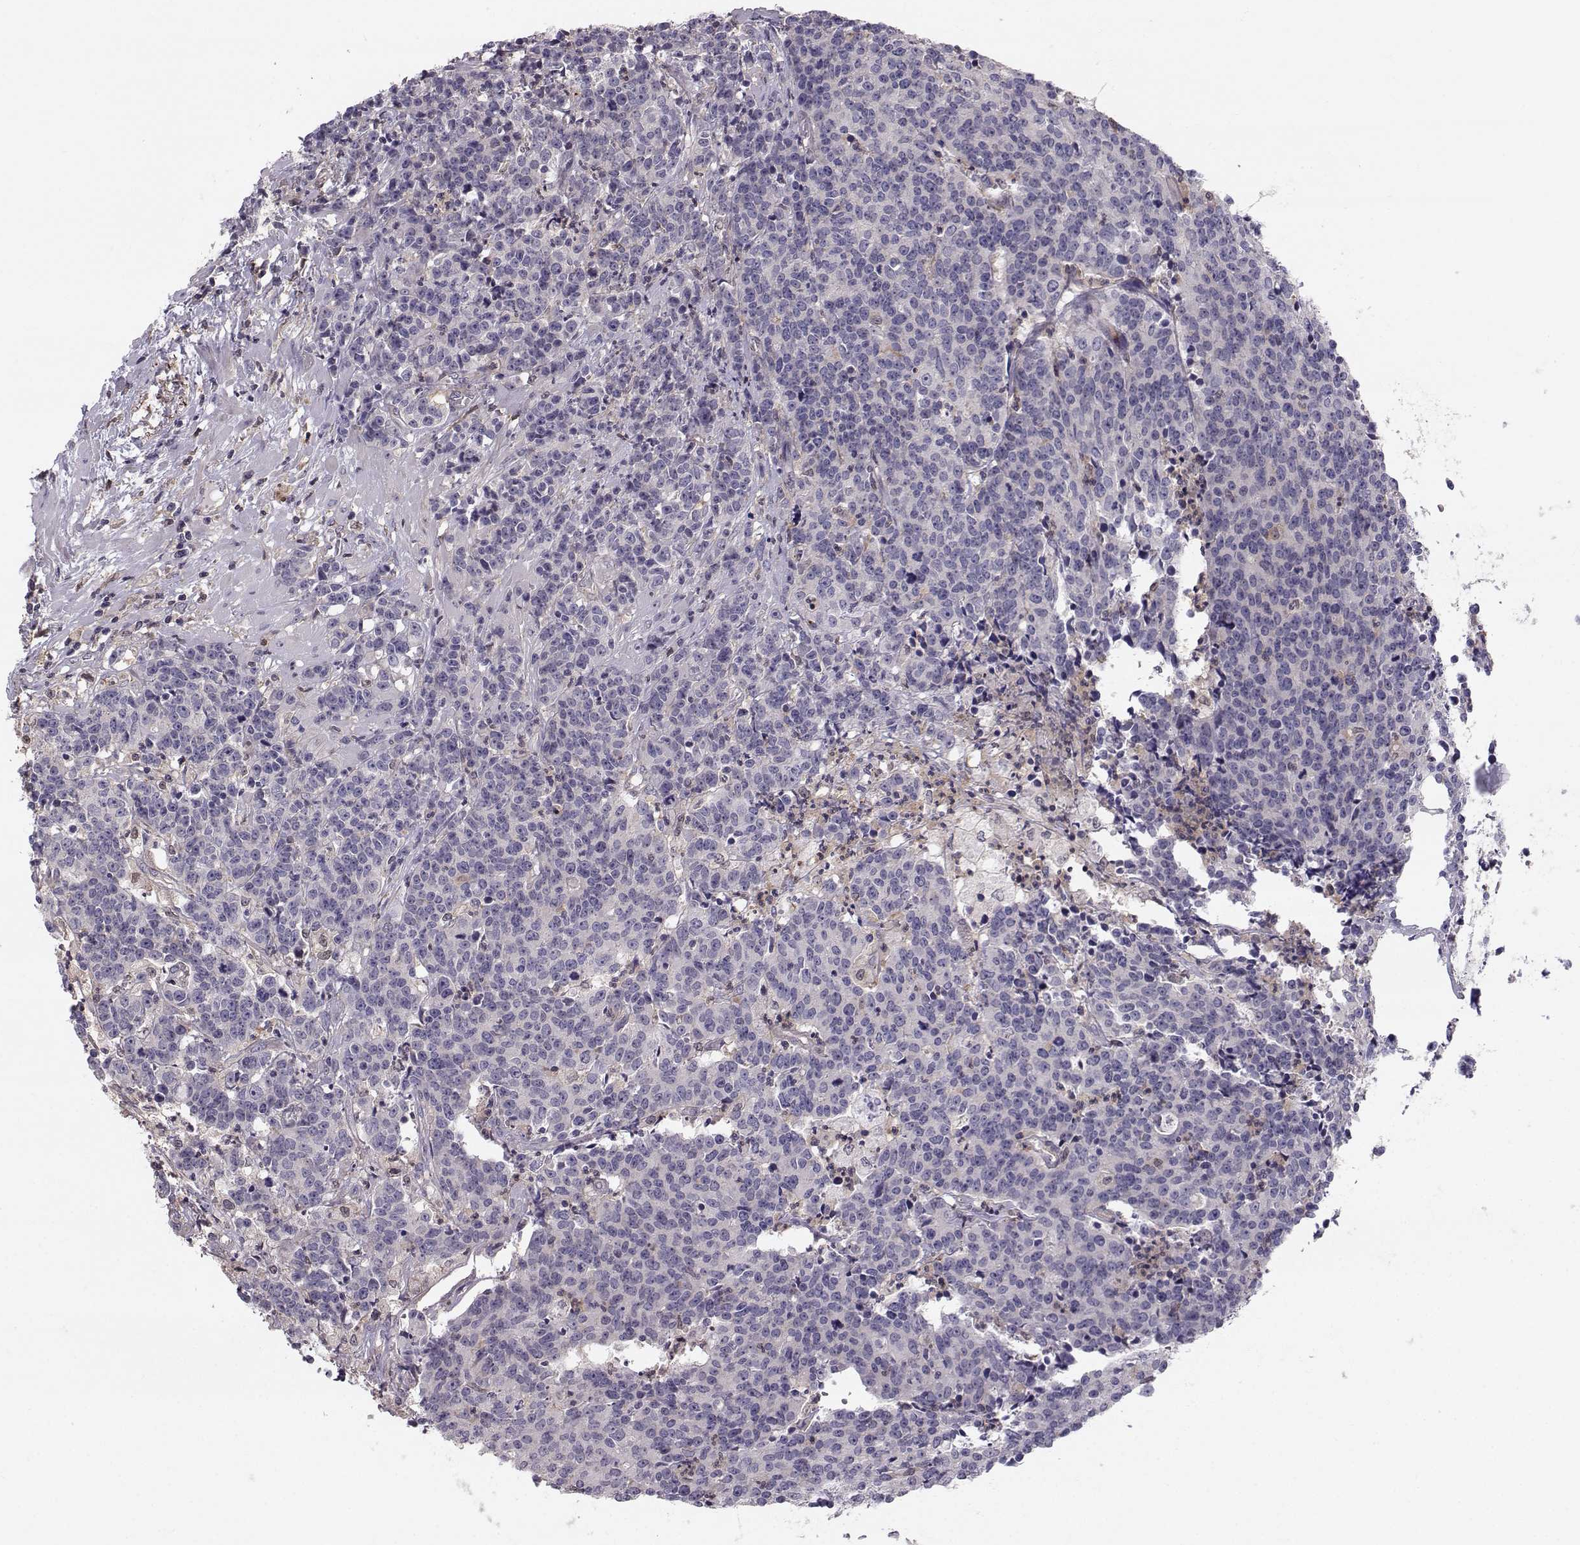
{"staining": {"intensity": "negative", "quantity": "none", "location": "none"}, "tissue": "prostate cancer", "cell_type": "Tumor cells", "image_type": "cancer", "snomed": [{"axis": "morphology", "description": "Adenocarcinoma, NOS"}, {"axis": "topography", "description": "Prostate"}], "caption": "This is an immunohistochemistry (IHC) micrograph of adenocarcinoma (prostate). There is no positivity in tumor cells.", "gene": "ASB16", "patient": {"sex": "male", "age": 67}}